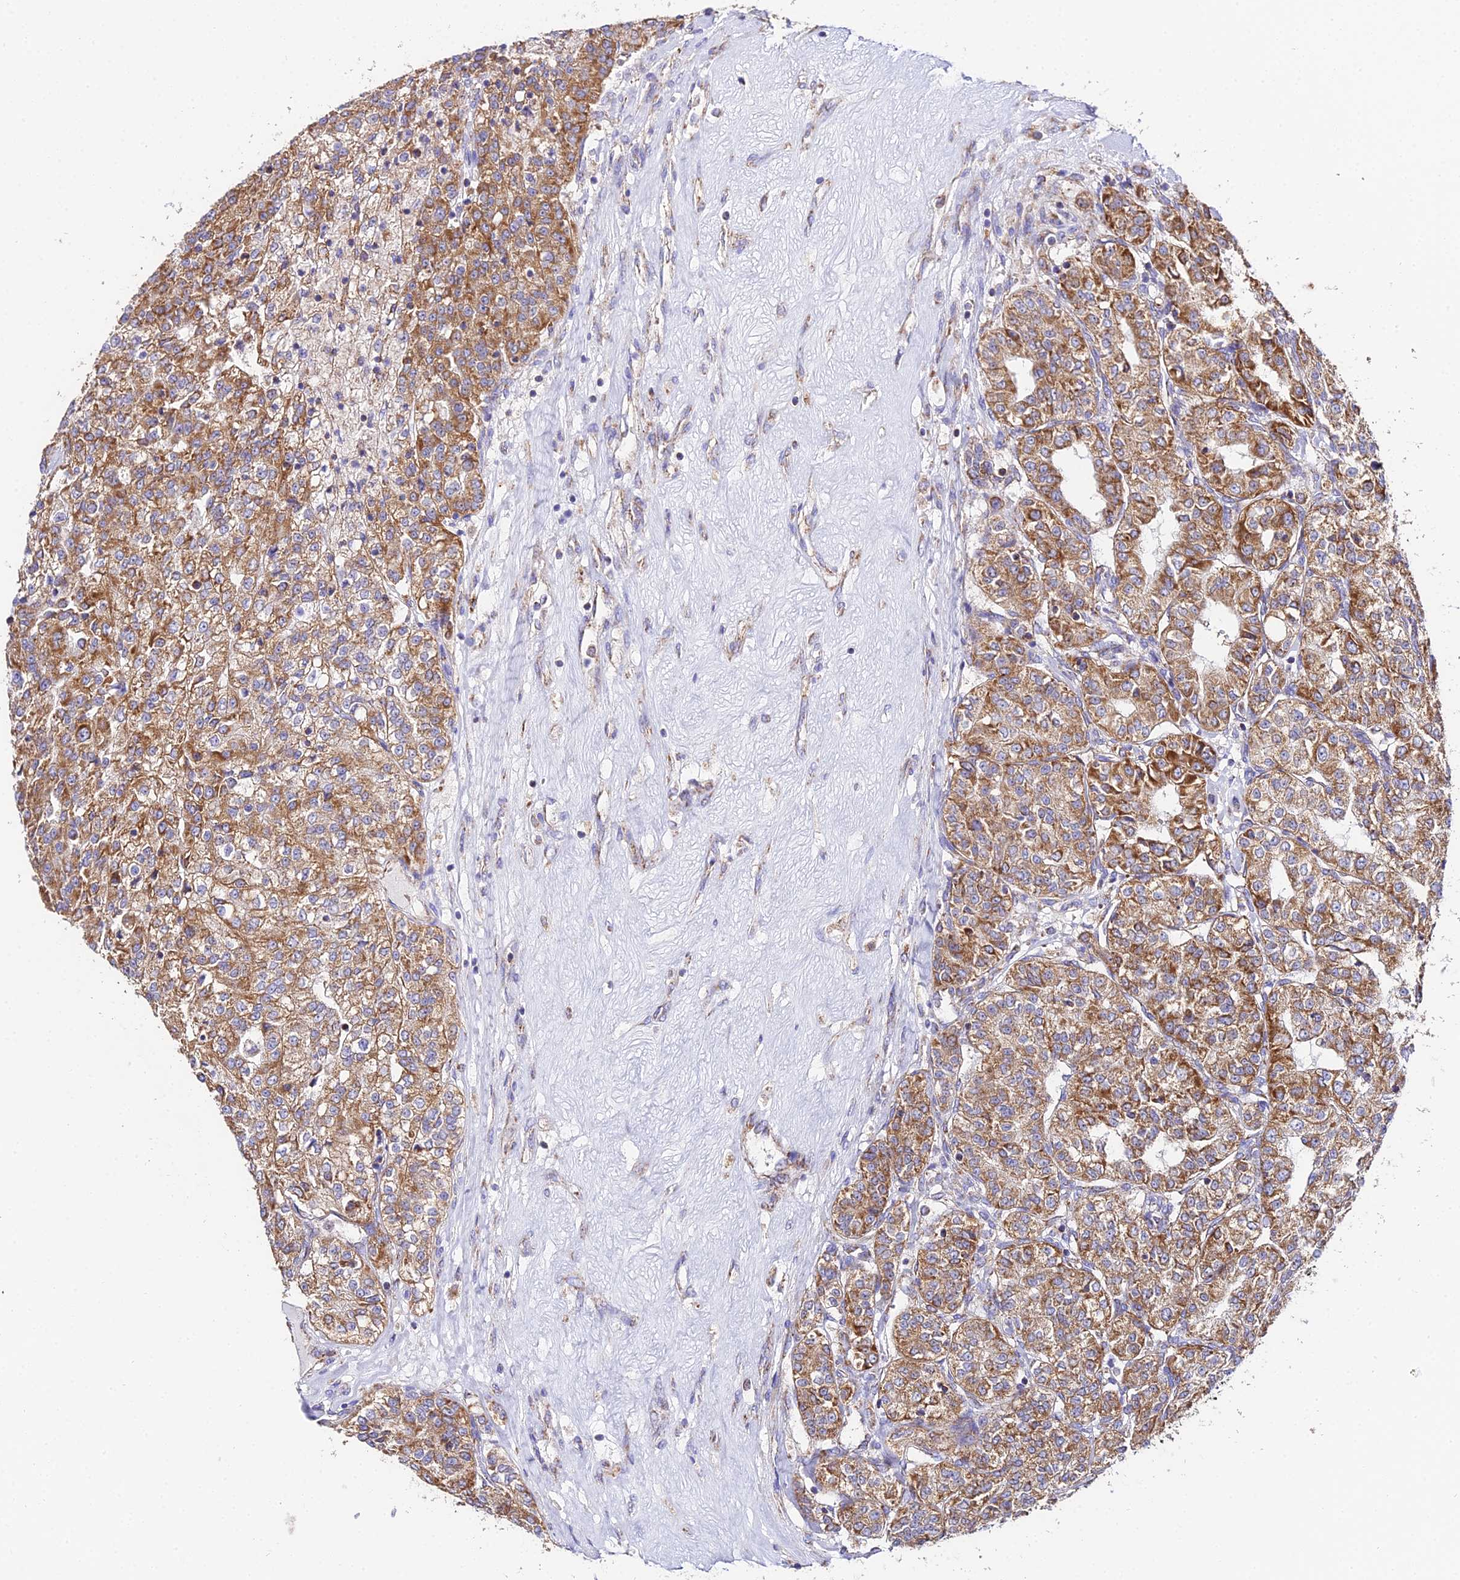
{"staining": {"intensity": "moderate", "quantity": ">75%", "location": "cytoplasmic/membranous"}, "tissue": "renal cancer", "cell_type": "Tumor cells", "image_type": "cancer", "snomed": [{"axis": "morphology", "description": "Adenocarcinoma, NOS"}, {"axis": "topography", "description": "Kidney"}], "caption": "Renal cancer stained with IHC reveals moderate cytoplasmic/membranous expression in approximately >75% of tumor cells.", "gene": "OCIAD1", "patient": {"sex": "female", "age": 63}}